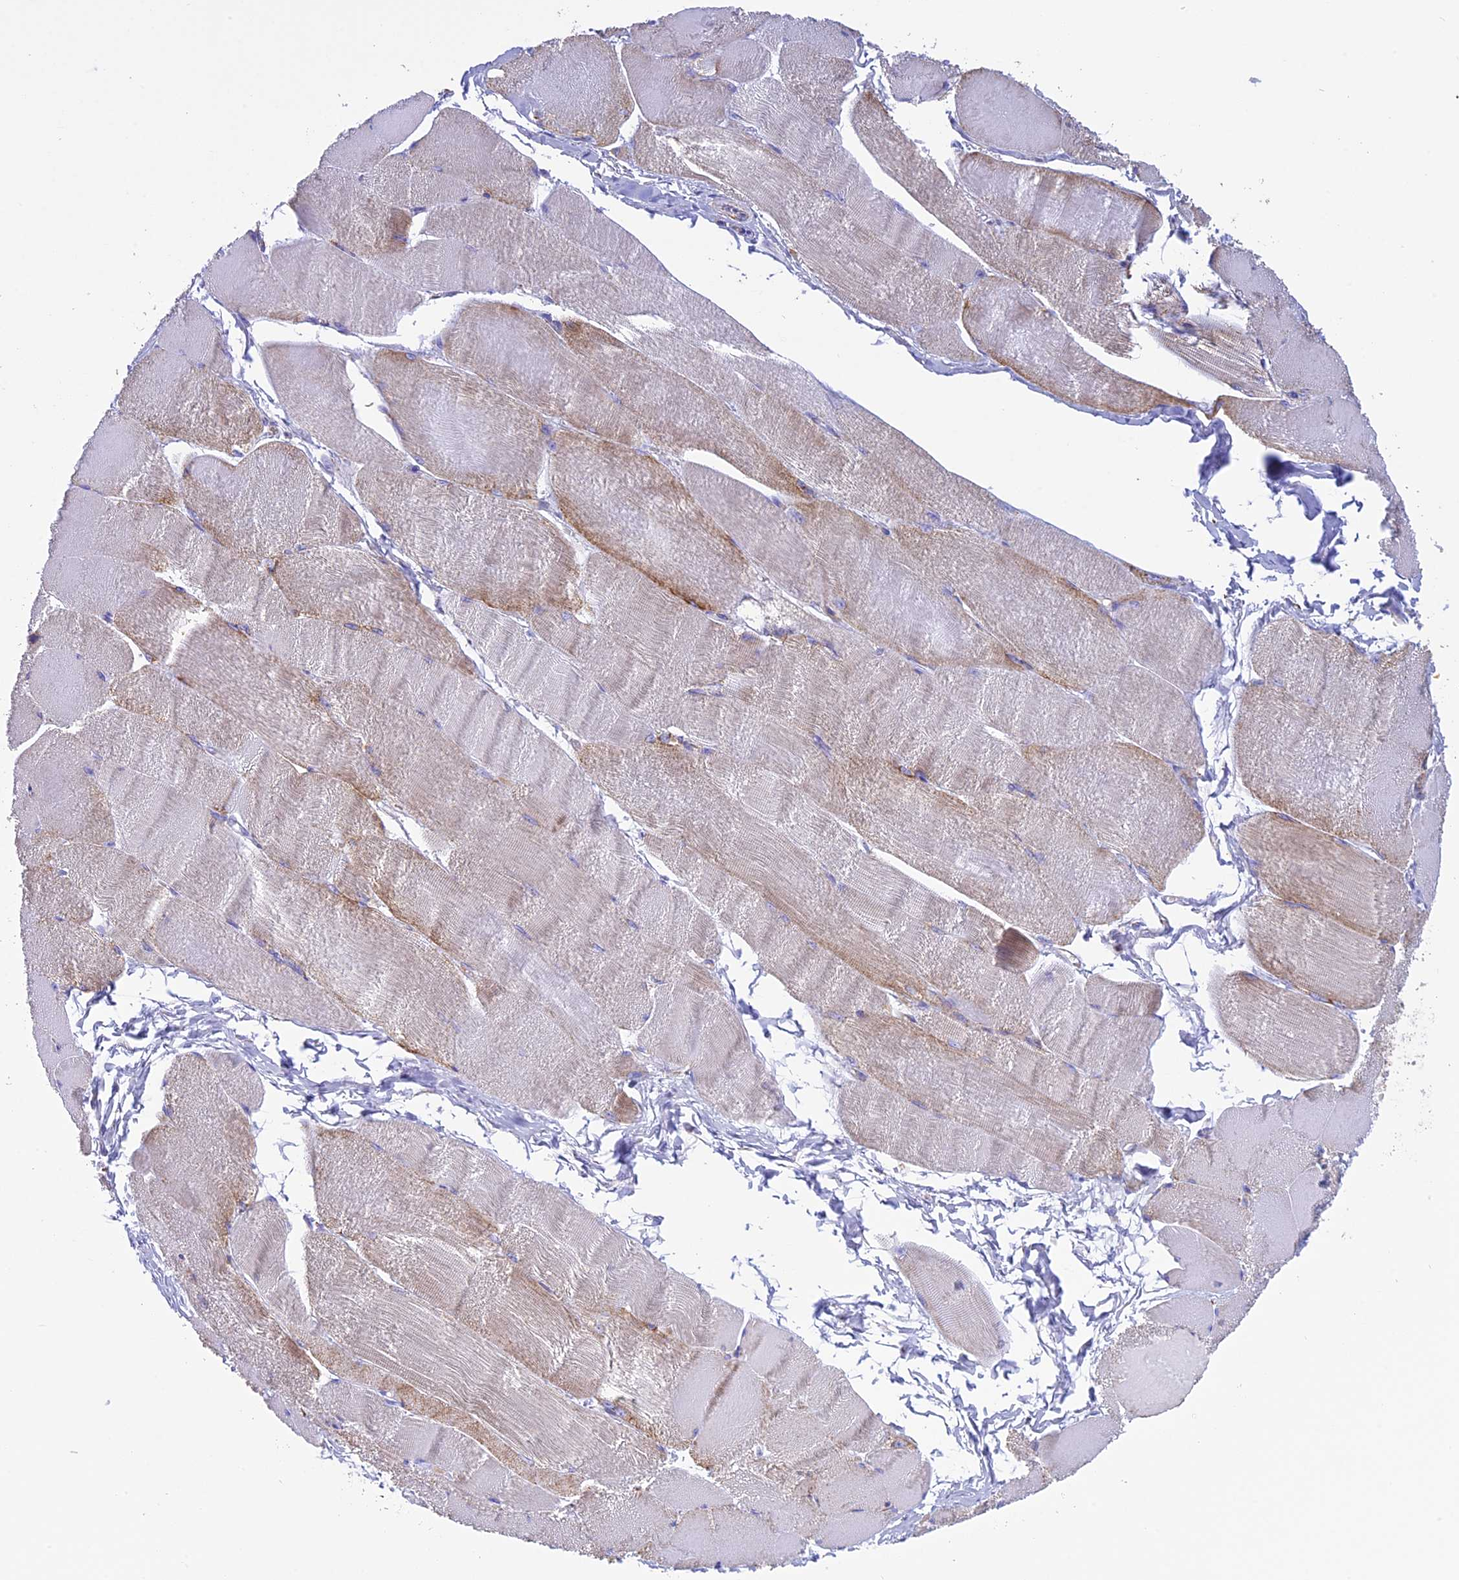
{"staining": {"intensity": "negative", "quantity": "none", "location": "none"}, "tissue": "skeletal muscle", "cell_type": "Myocytes", "image_type": "normal", "snomed": [{"axis": "morphology", "description": "Normal tissue, NOS"}, {"axis": "morphology", "description": "Basal cell carcinoma"}, {"axis": "topography", "description": "Skeletal muscle"}], "caption": "This histopathology image is of unremarkable skeletal muscle stained with IHC to label a protein in brown with the nuclei are counter-stained blue. There is no staining in myocytes.", "gene": "KCNG1", "patient": {"sex": "female", "age": 64}}